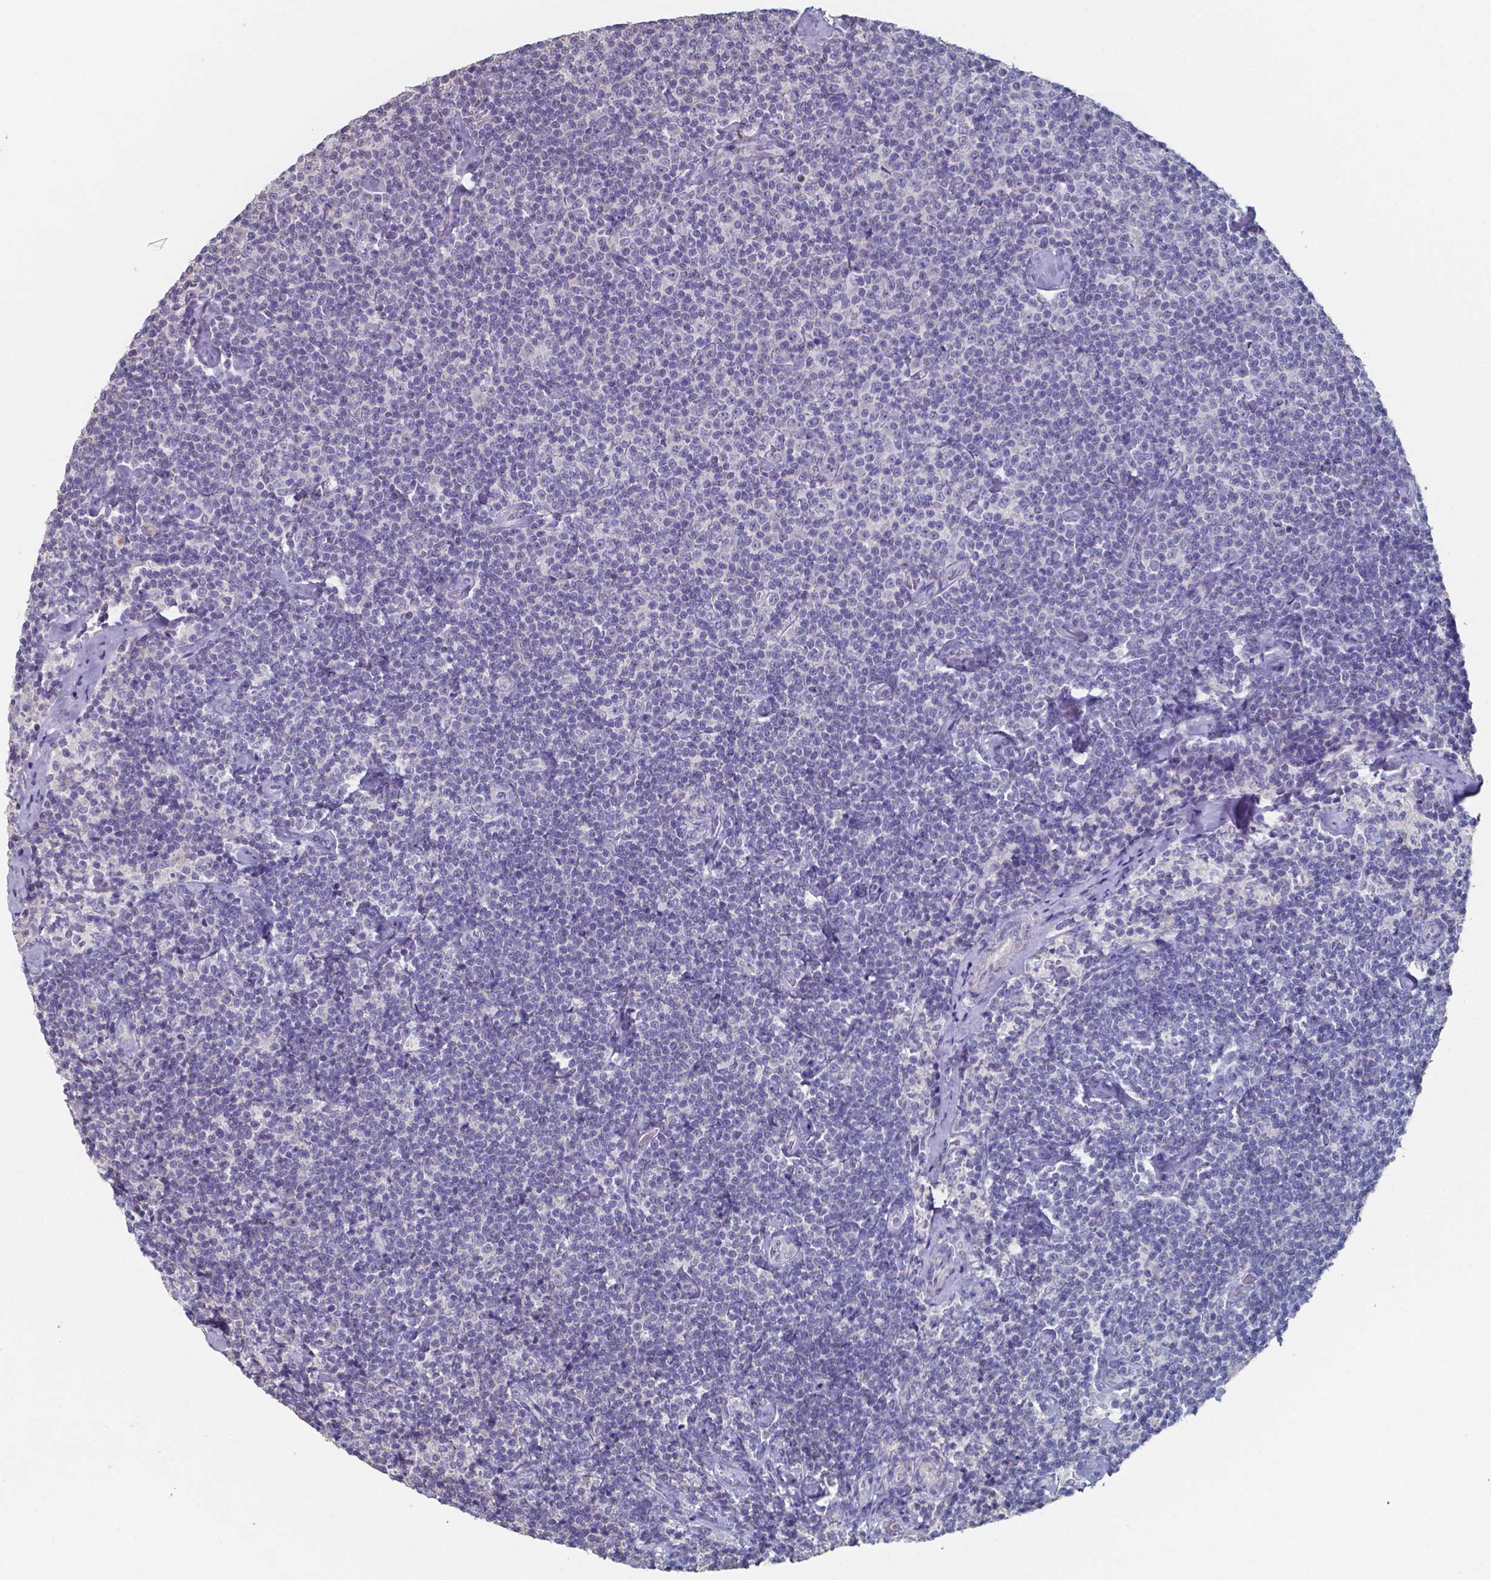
{"staining": {"intensity": "negative", "quantity": "none", "location": "none"}, "tissue": "lymphoma", "cell_type": "Tumor cells", "image_type": "cancer", "snomed": [{"axis": "morphology", "description": "Malignant lymphoma, non-Hodgkin's type, Low grade"}, {"axis": "topography", "description": "Lymph node"}], "caption": "Immunohistochemical staining of malignant lymphoma, non-Hodgkin's type (low-grade) demonstrates no significant expression in tumor cells.", "gene": "FOXJ1", "patient": {"sex": "male", "age": 81}}